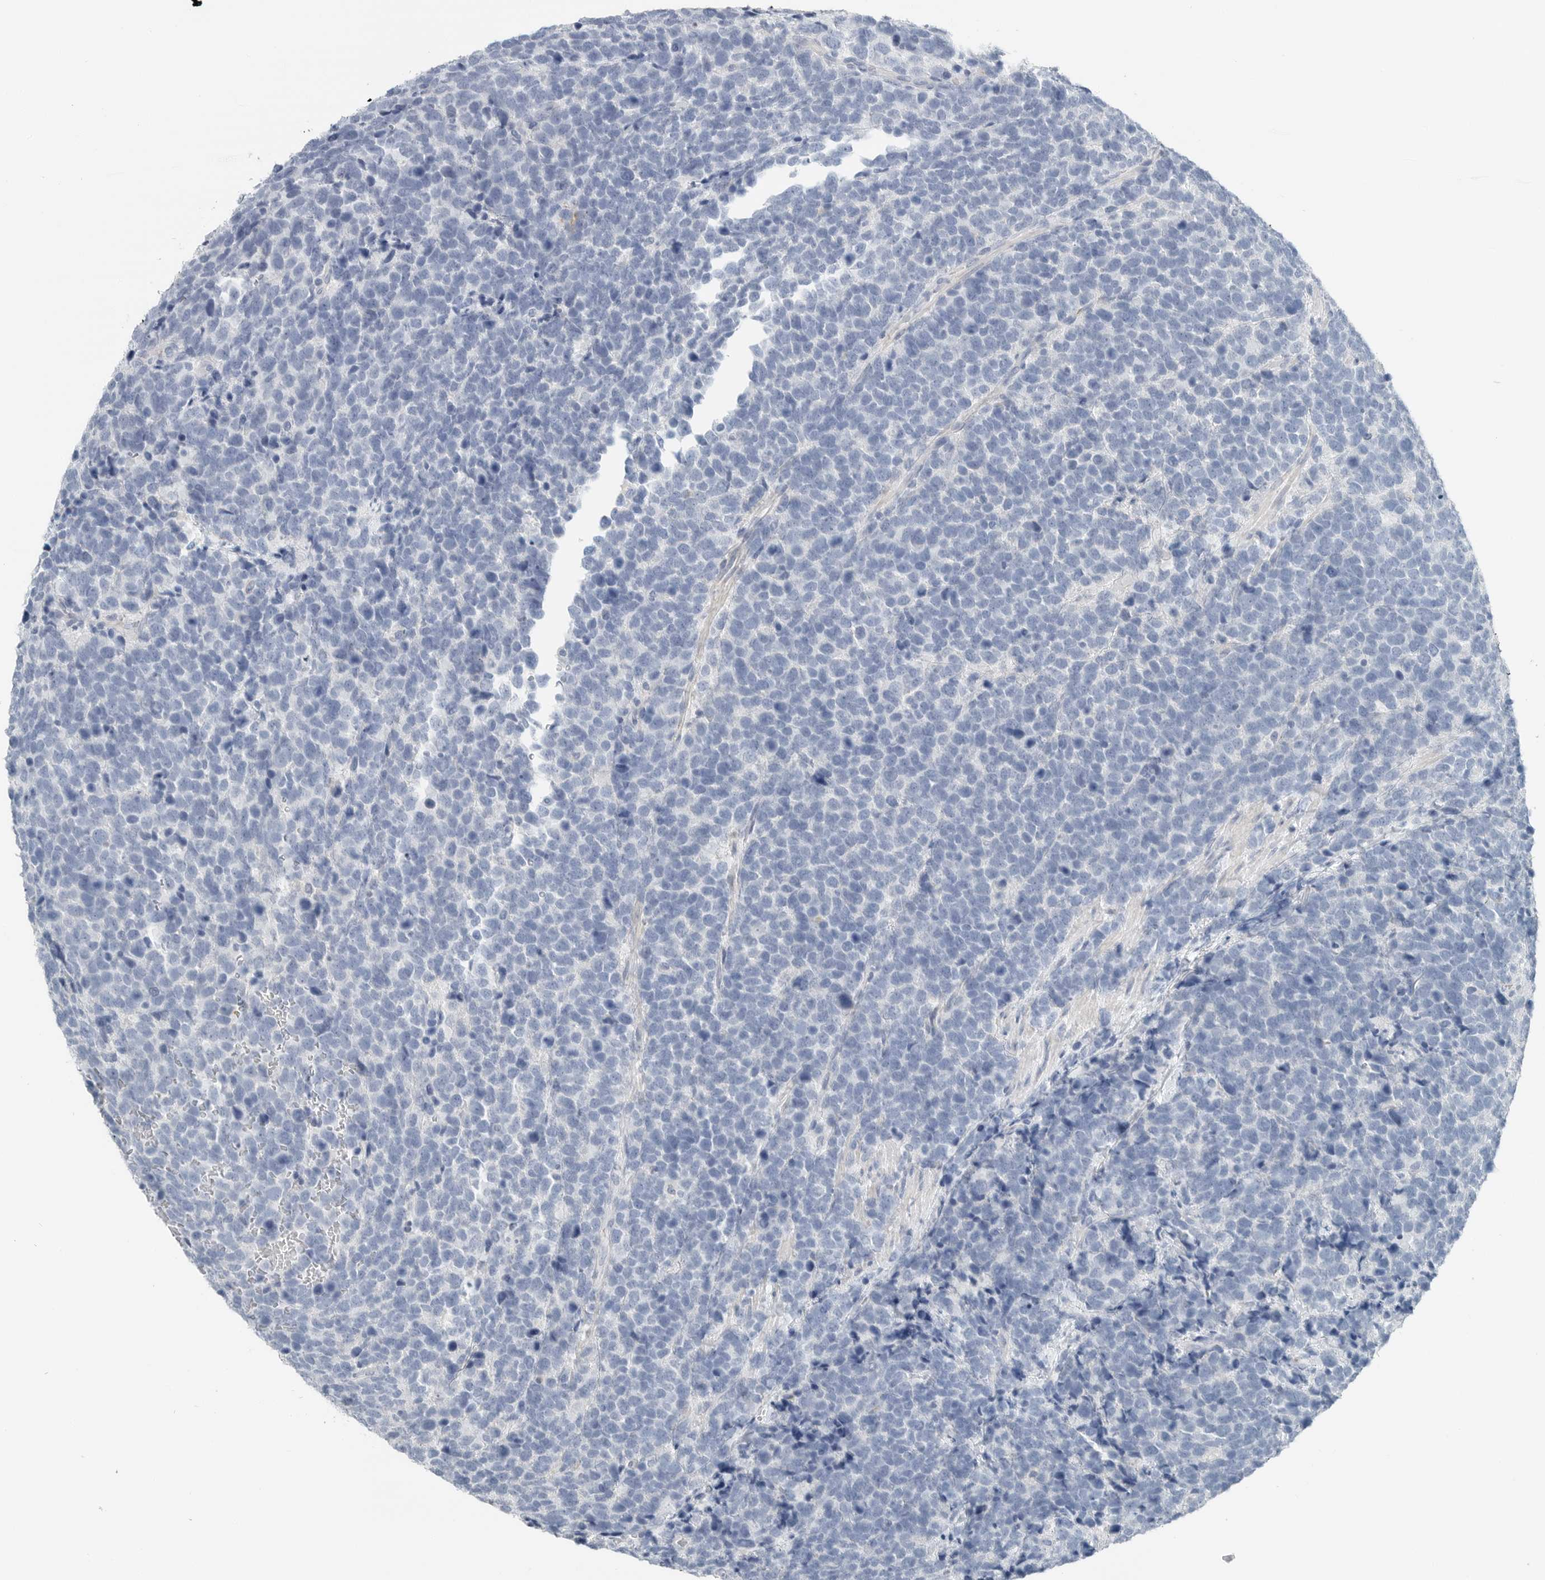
{"staining": {"intensity": "negative", "quantity": "none", "location": "none"}, "tissue": "urothelial cancer", "cell_type": "Tumor cells", "image_type": "cancer", "snomed": [{"axis": "morphology", "description": "Urothelial carcinoma, High grade"}, {"axis": "topography", "description": "Urinary bladder"}], "caption": "Tumor cells are negative for protein expression in human urothelial carcinoma (high-grade).", "gene": "SERPINB7", "patient": {"sex": "female", "age": 82}}